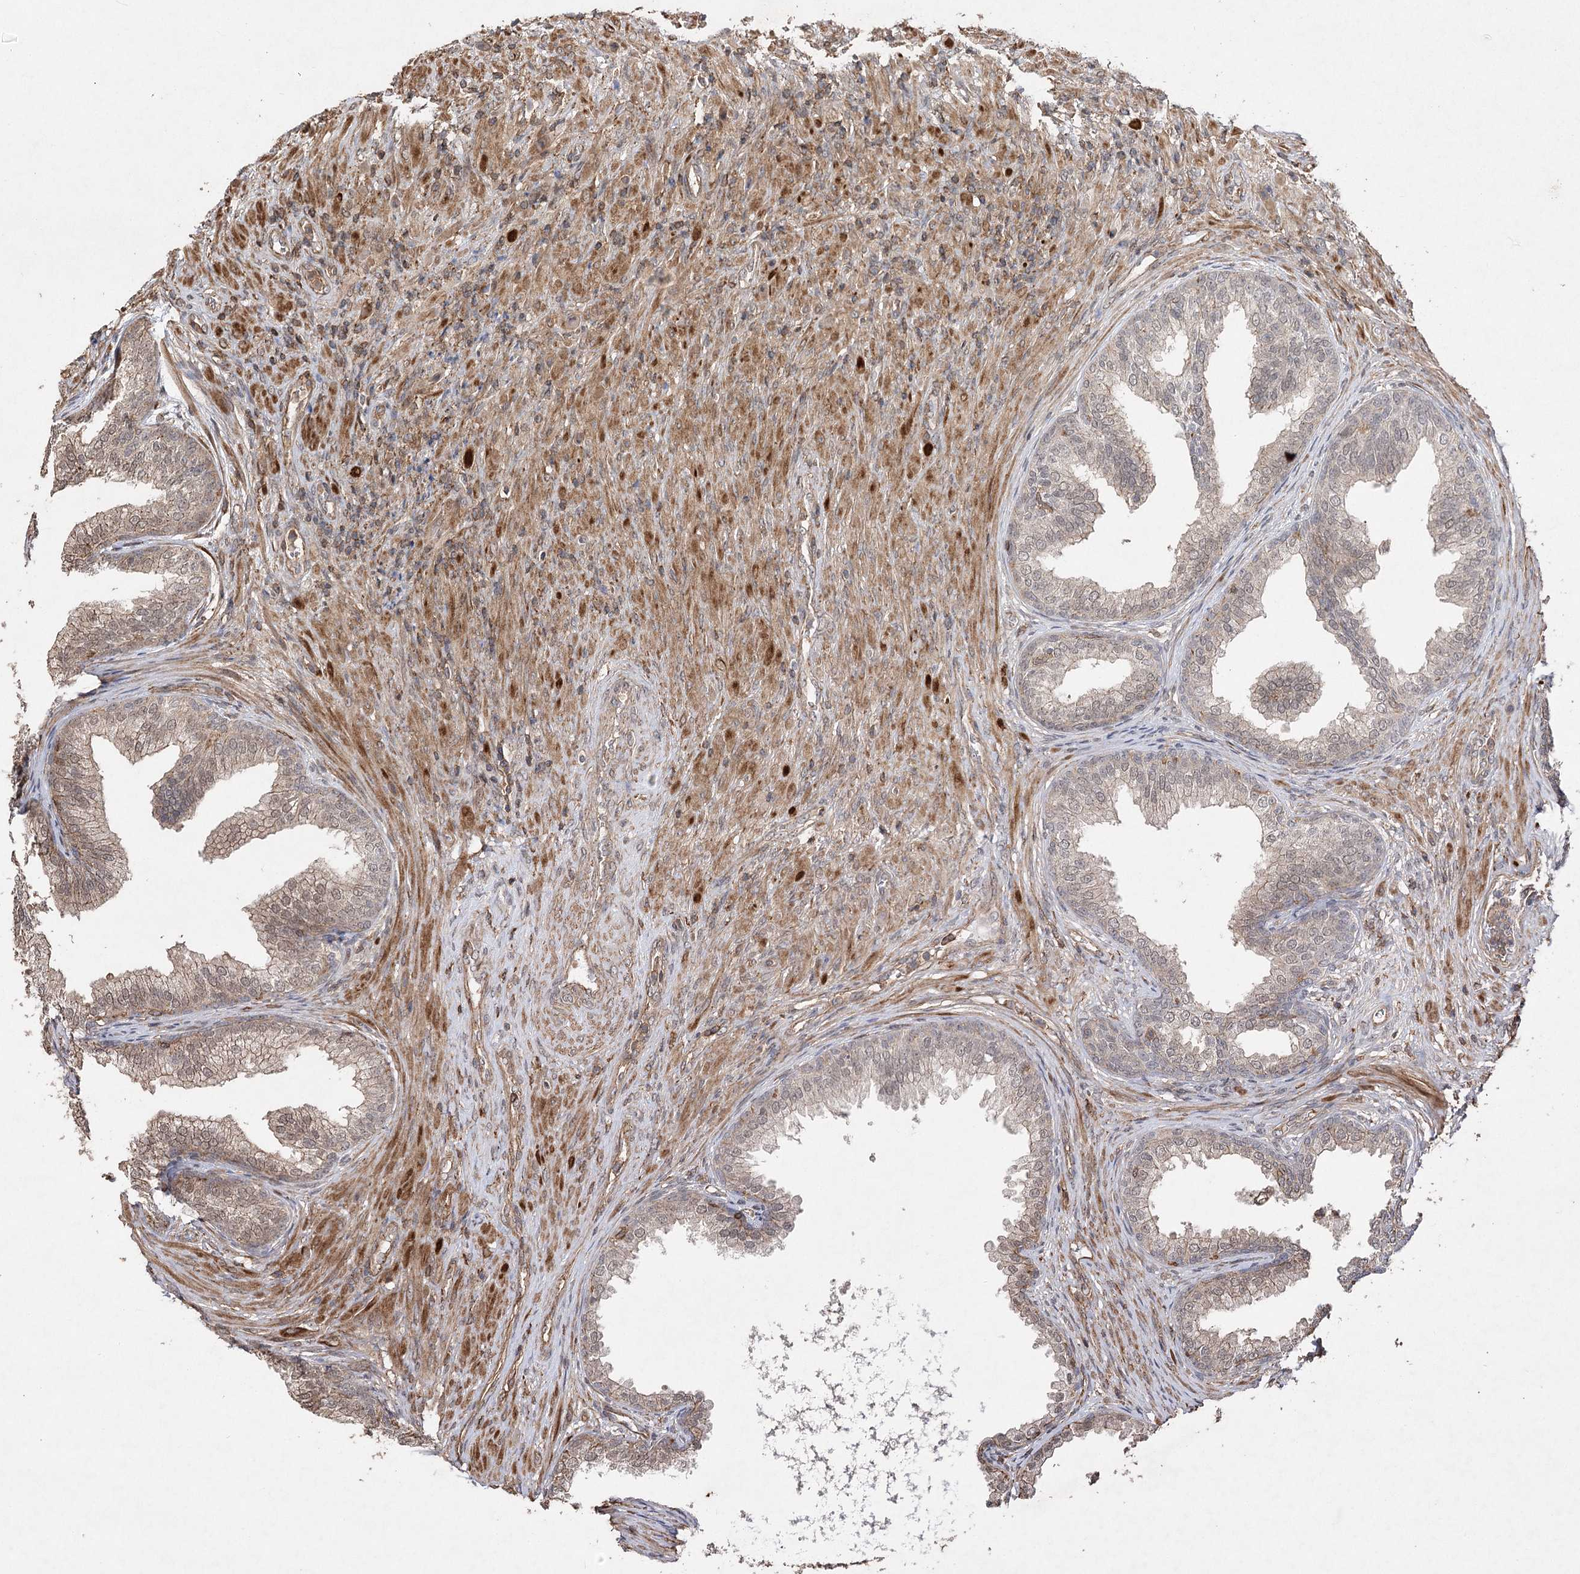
{"staining": {"intensity": "moderate", "quantity": "25%-75%", "location": "cytoplasmic/membranous,nuclear"}, "tissue": "prostate", "cell_type": "Glandular cells", "image_type": "normal", "snomed": [{"axis": "morphology", "description": "Normal tissue, NOS"}, {"axis": "topography", "description": "Prostate"}], "caption": "A high-resolution photomicrograph shows immunohistochemistry staining of benign prostate, which demonstrates moderate cytoplasmic/membranous,nuclear staining in approximately 25%-75% of glandular cells. (Stains: DAB (3,3'-diaminobenzidine) in brown, nuclei in blue, Microscopy: brightfield microscopy at high magnification).", "gene": "OBSL1", "patient": {"sex": "male", "age": 76}}